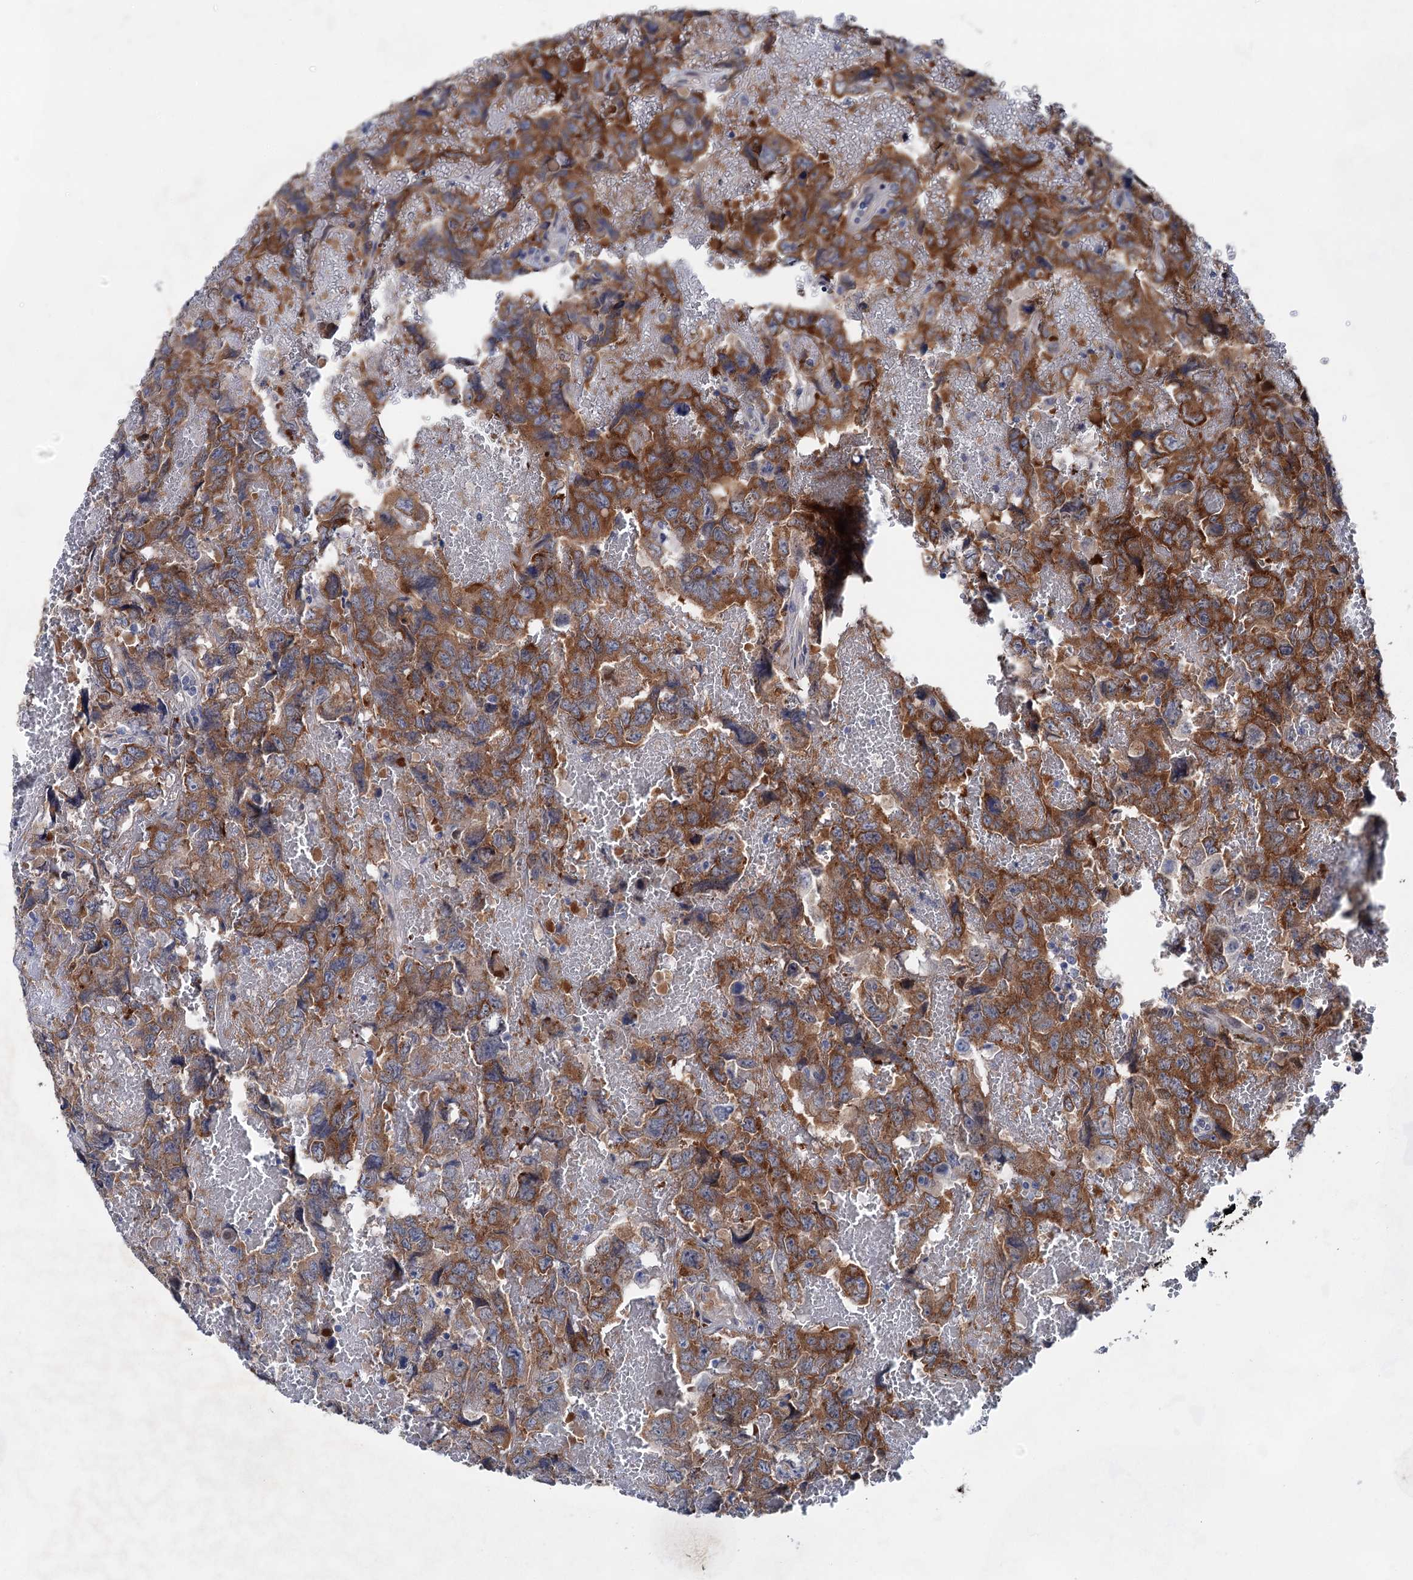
{"staining": {"intensity": "strong", "quantity": ">75%", "location": "cytoplasmic/membranous"}, "tissue": "testis cancer", "cell_type": "Tumor cells", "image_type": "cancer", "snomed": [{"axis": "morphology", "description": "Carcinoma, Embryonal, NOS"}, {"axis": "topography", "description": "Testis"}], "caption": "Immunohistochemistry (IHC) staining of embryonal carcinoma (testis), which displays high levels of strong cytoplasmic/membranous positivity in about >75% of tumor cells indicating strong cytoplasmic/membranous protein expression. The staining was performed using DAB (3,3'-diaminobenzidine) (brown) for protein detection and nuclei were counterstained in hematoxylin (blue).", "gene": "MORN3", "patient": {"sex": "male", "age": 45}}